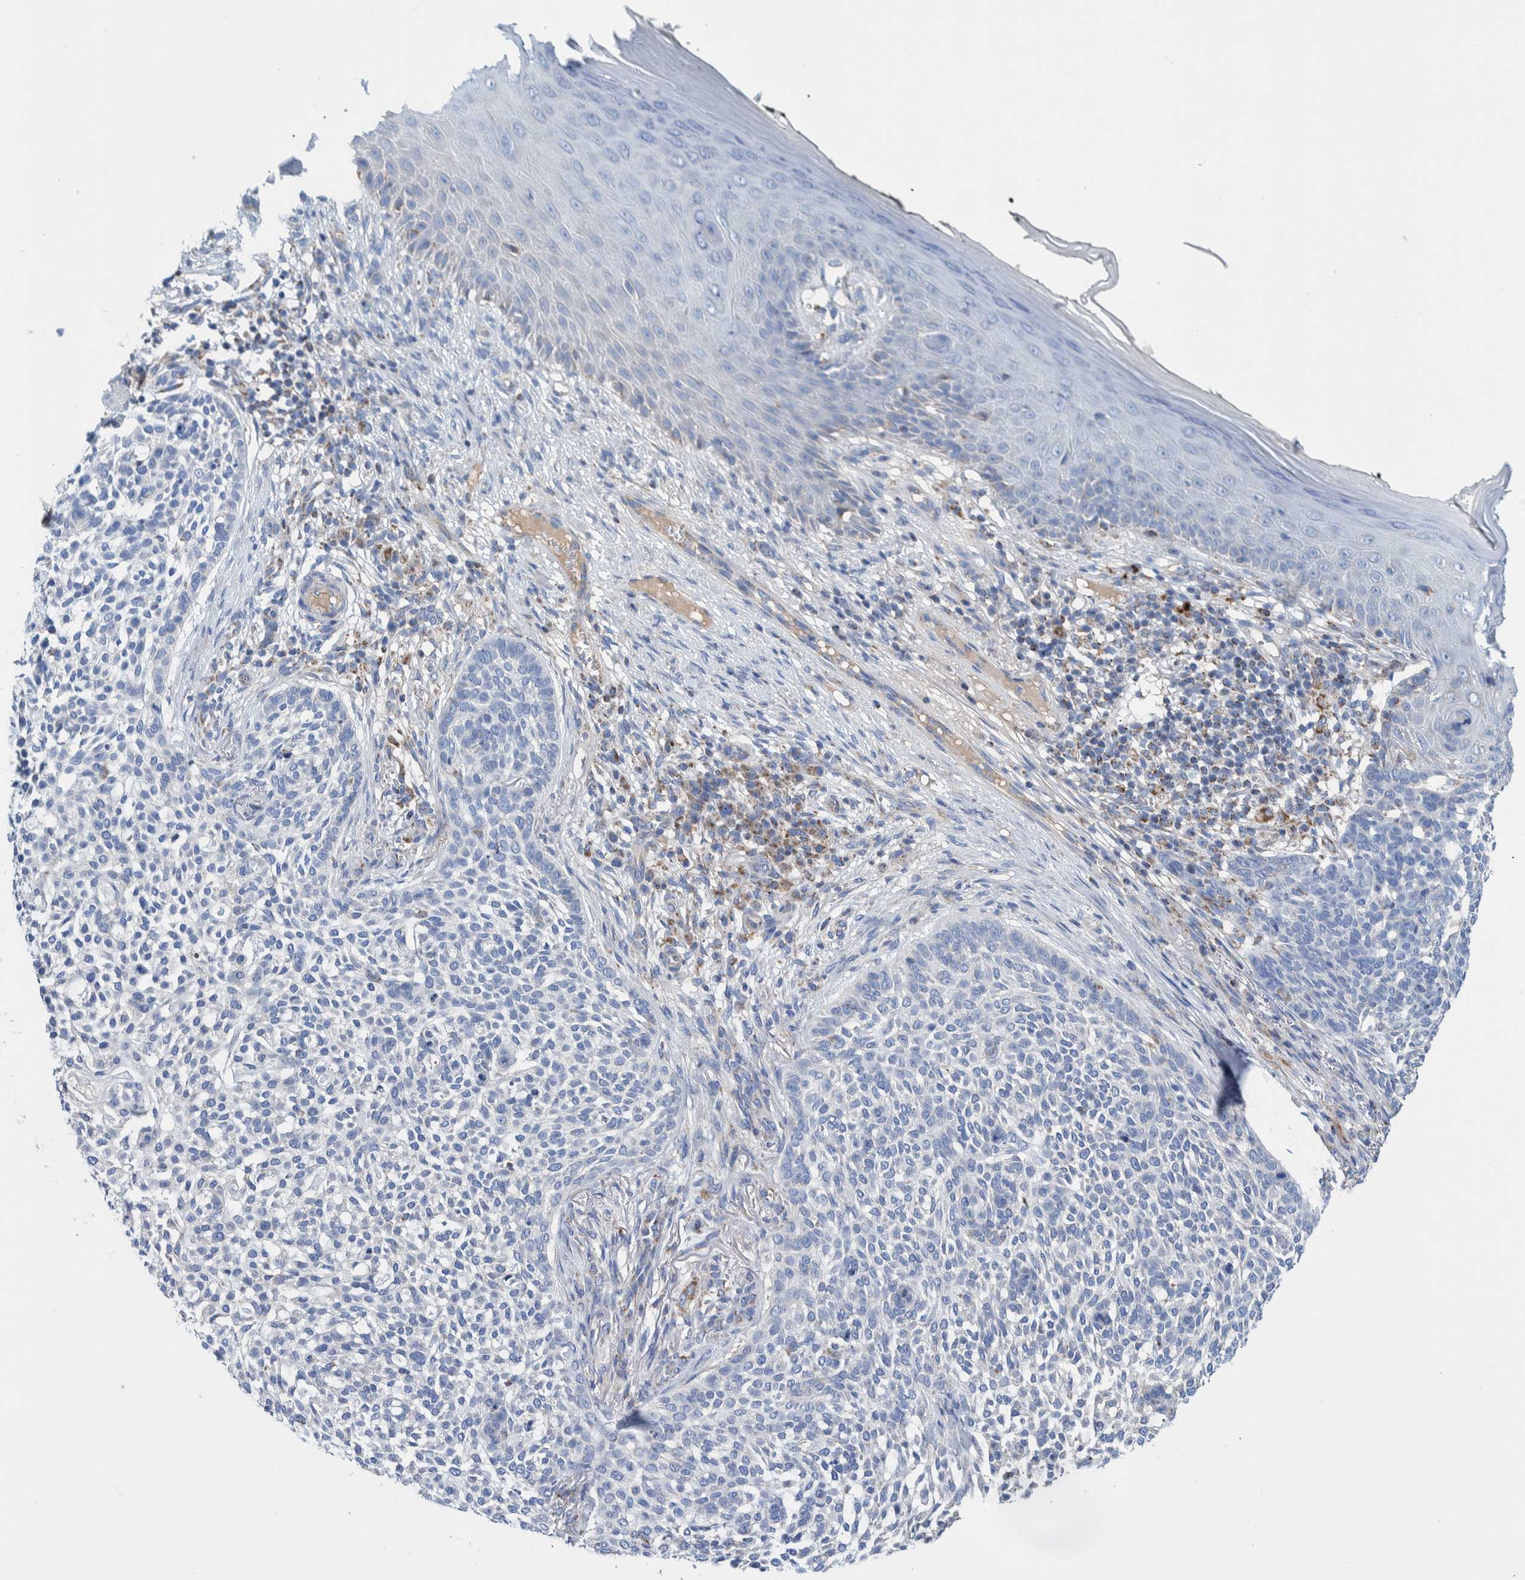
{"staining": {"intensity": "negative", "quantity": "none", "location": "none"}, "tissue": "skin cancer", "cell_type": "Tumor cells", "image_type": "cancer", "snomed": [{"axis": "morphology", "description": "Basal cell carcinoma"}, {"axis": "topography", "description": "Skin"}], "caption": "The IHC histopathology image has no significant expression in tumor cells of skin cancer (basal cell carcinoma) tissue.", "gene": "DECR1", "patient": {"sex": "female", "age": 64}}